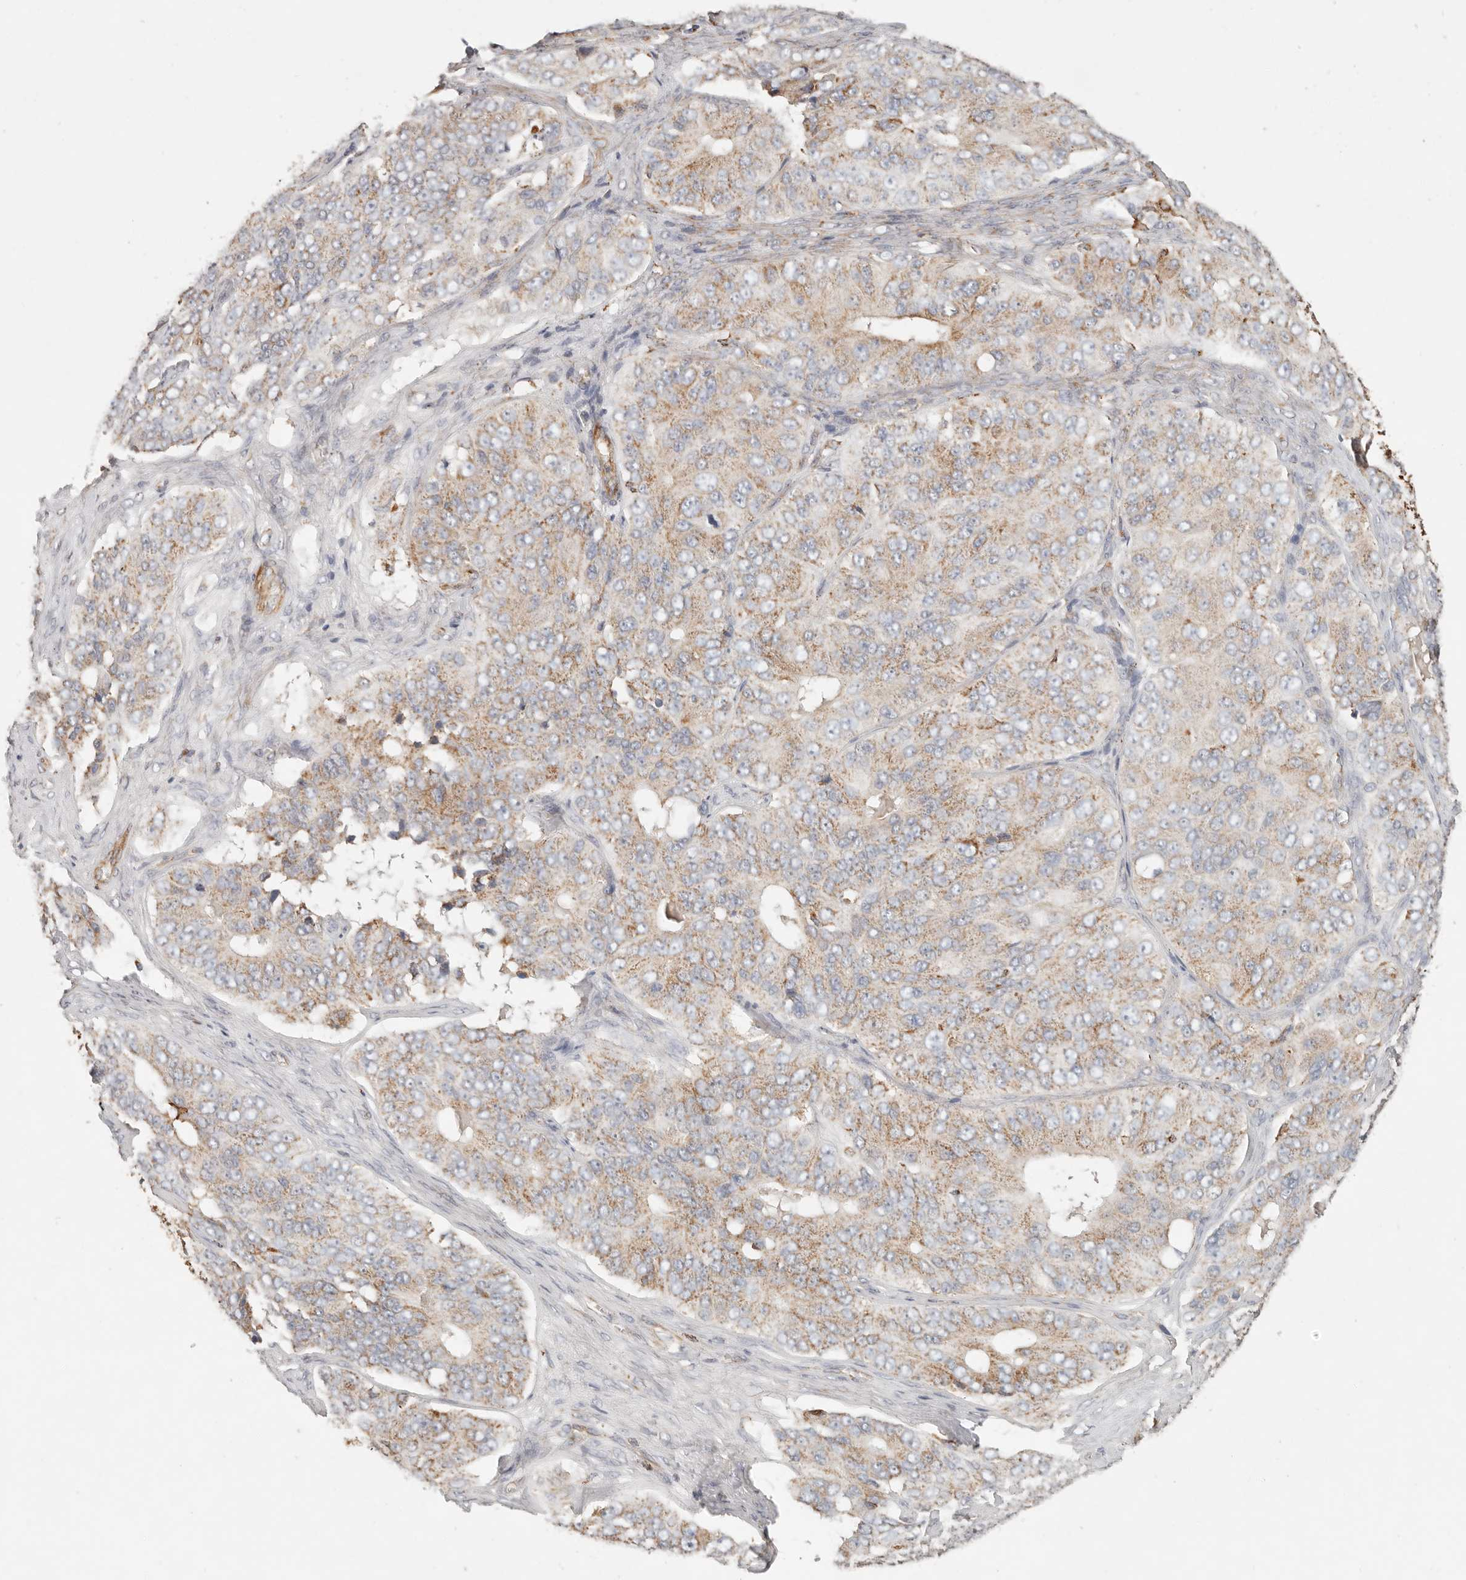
{"staining": {"intensity": "moderate", "quantity": ">75%", "location": "cytoplasmic/membranous"}, "tissue": "ovarian cancer", "cell_type": "Tumor cells", "image_type": "cancer", "snomed": [{"axis": "morphology", "description": "Carcinoma, endometroid"}, {"axis": "topography", "description": "Ovary"}], "caption": "This histopathology image demonstrates immunohistochemistry staining of ovarian endometroid carcinoma, with medium moderate cytoplasmic/membranous staining in approximately >75% of tumor cells.", "gene": "ARHGEF10L", "patient": {"sex": "female", "age": 51}}